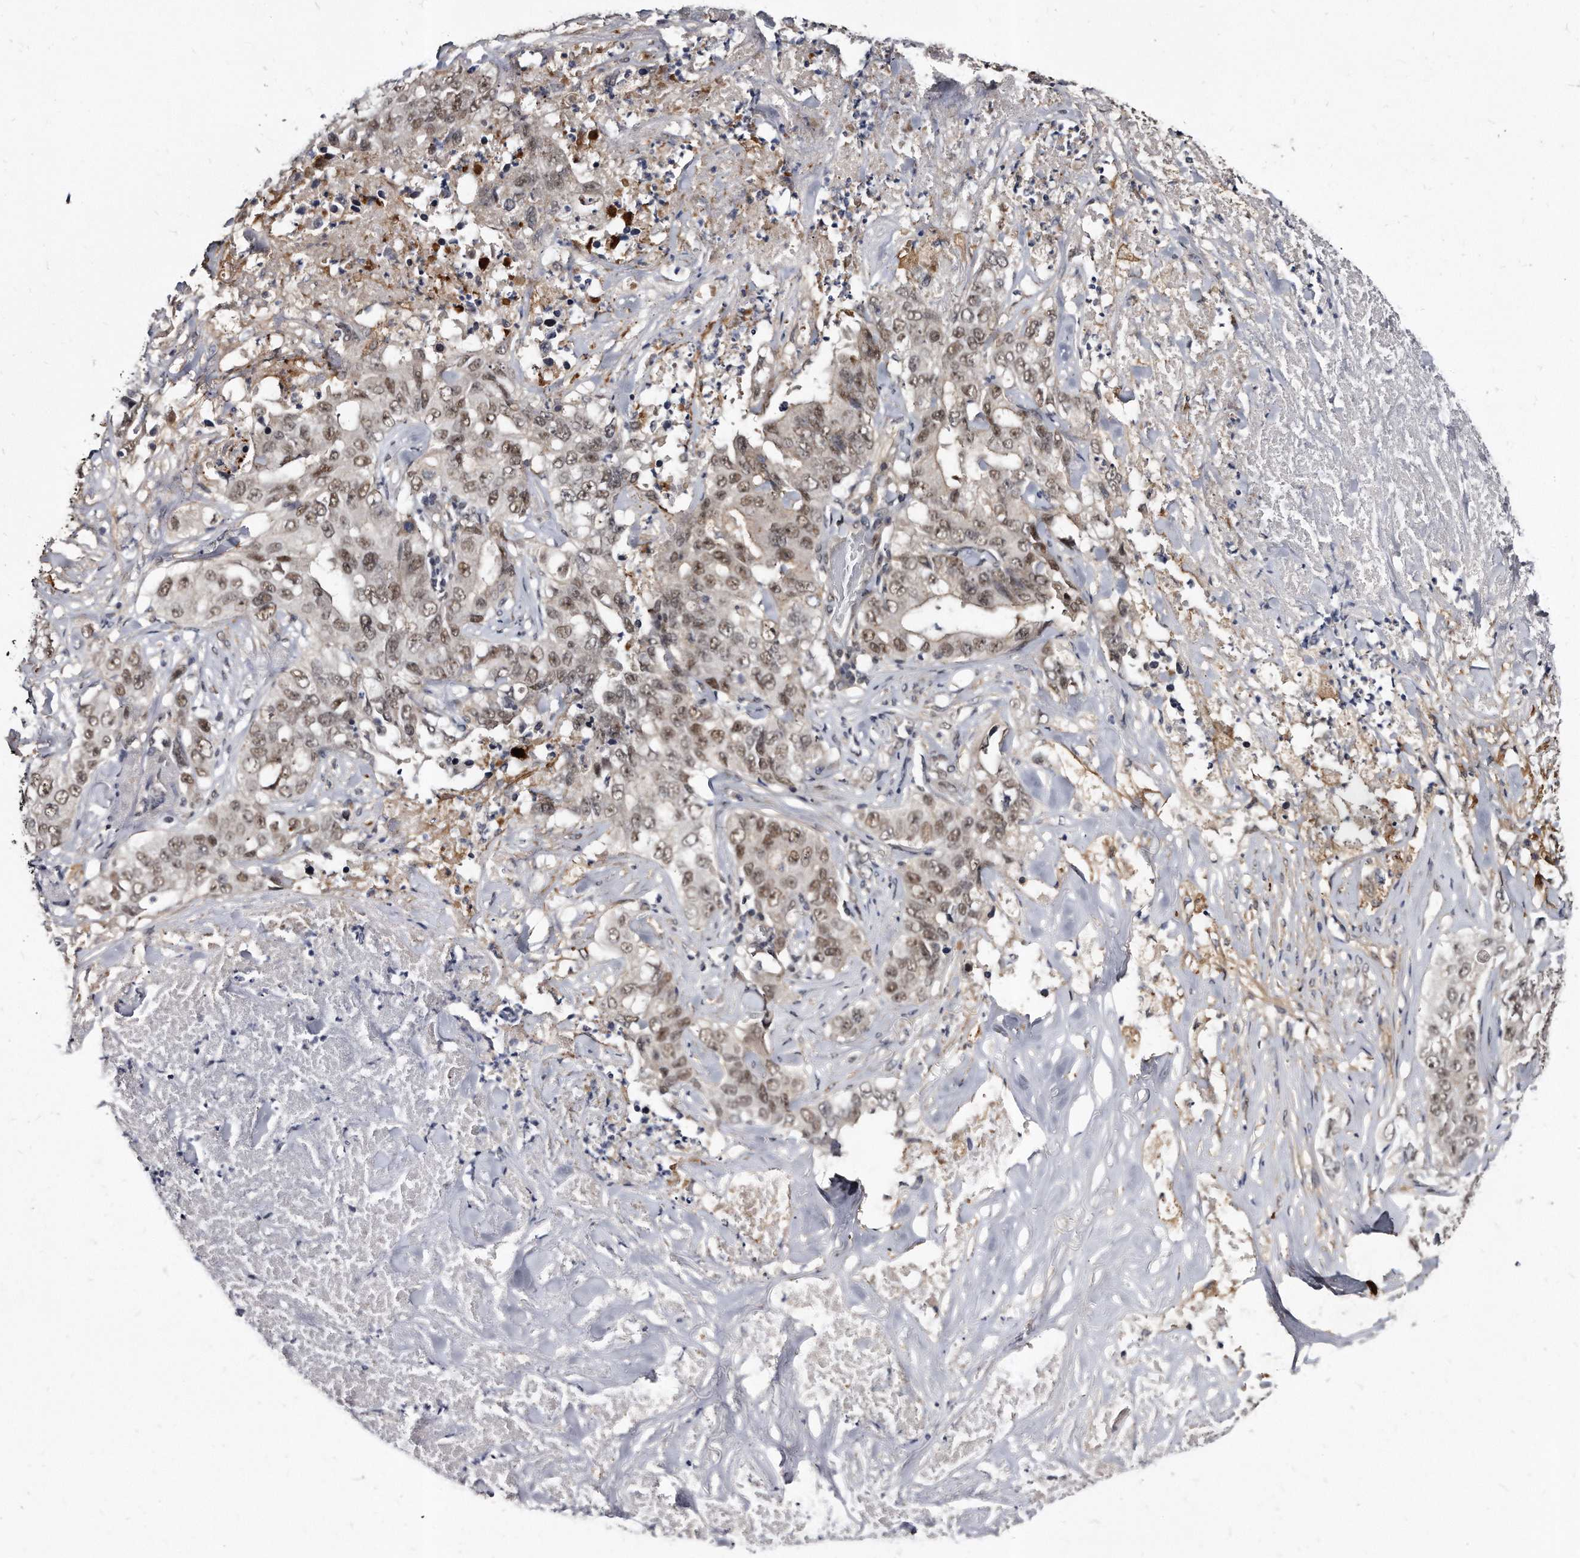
{"staining": {"intensity": "moderate", "quantity": "25%-75%", "location": "nuclear"}, "tissue": "lung cancer", "cell_type": "Tumor cells", "image_type": "cancer", "snomed": [{"axis": "morphology", "description": "Adenocarcinoma, NOS"}, {"axis": "topography", "description": "Lung"}], "caption": "Immunohistochemical staining of human lung adenocarcinoma demonstrates medium levels of moderate nuclear protein expression in about 25%-75% of tumor cells. The staining was performed using DAB, with brown indicating positive protein expression. Nuclei are stained blue with hematoxylin.", "gene": "KLHDC3", "patient": {"sex": "female", "age": 51}}